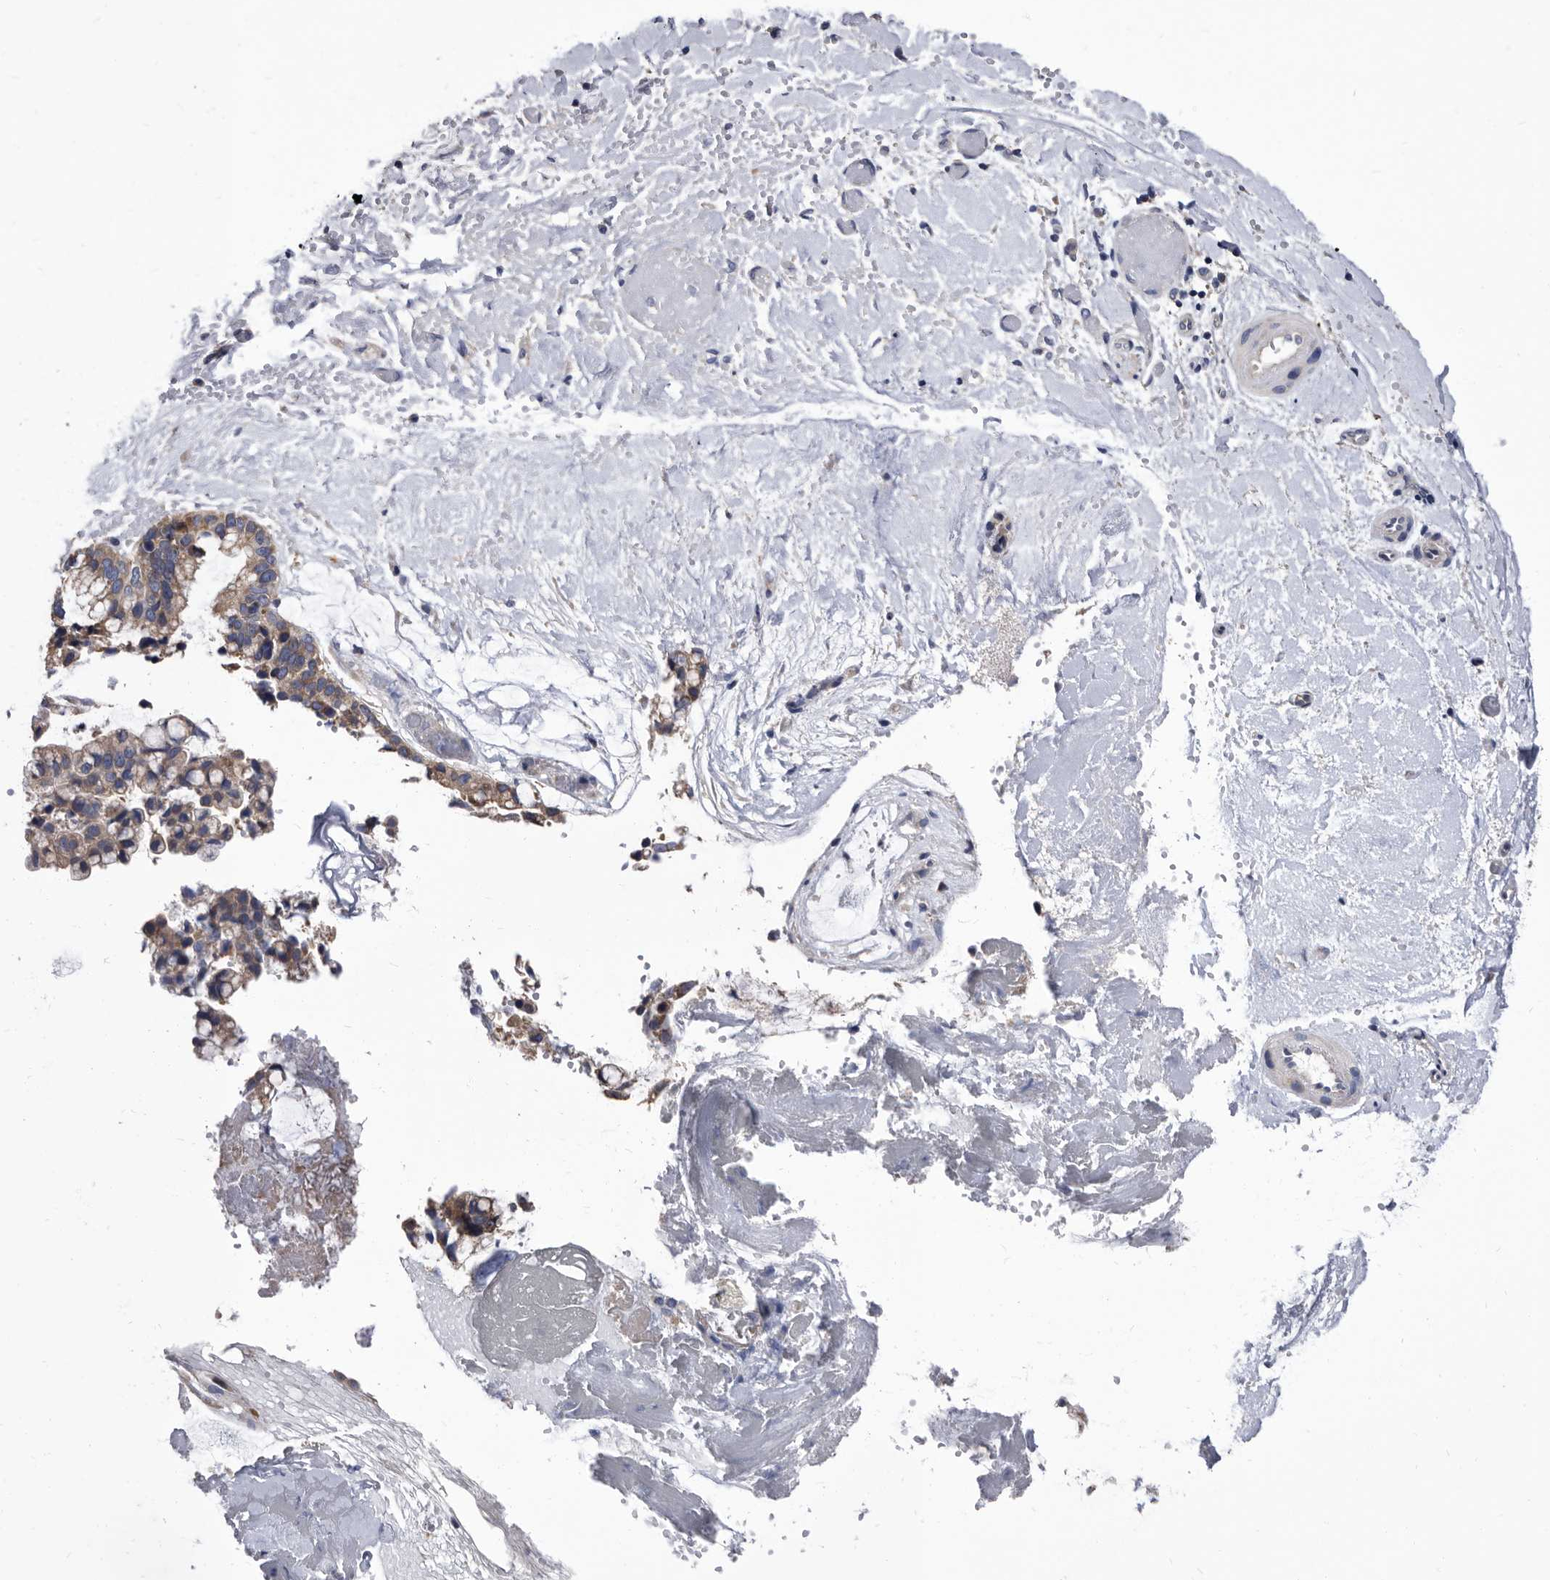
{"staining": {"intensity": "weak", "quantity": ">75%", "location": "cytoplasmic/membranous"}, "tissue": "ovarian cancer", "cell_type": "Tumor cells", "image_type": "cancer", "snomed": [{"axis": "morphology", "description": "Cystadenocarcinoma, mucinous, NOS"}, {"axis": "topography", "description": "Ovary"}], "caption": "Tumor cells demonstrate weak cytoplasmic/membranous positivity in about >75% of cells in ovarian cancer (mucinous cystadenocarcinoma).", "gene": "DTNBP1", "patient": {"sex": "female", "age": 39}}